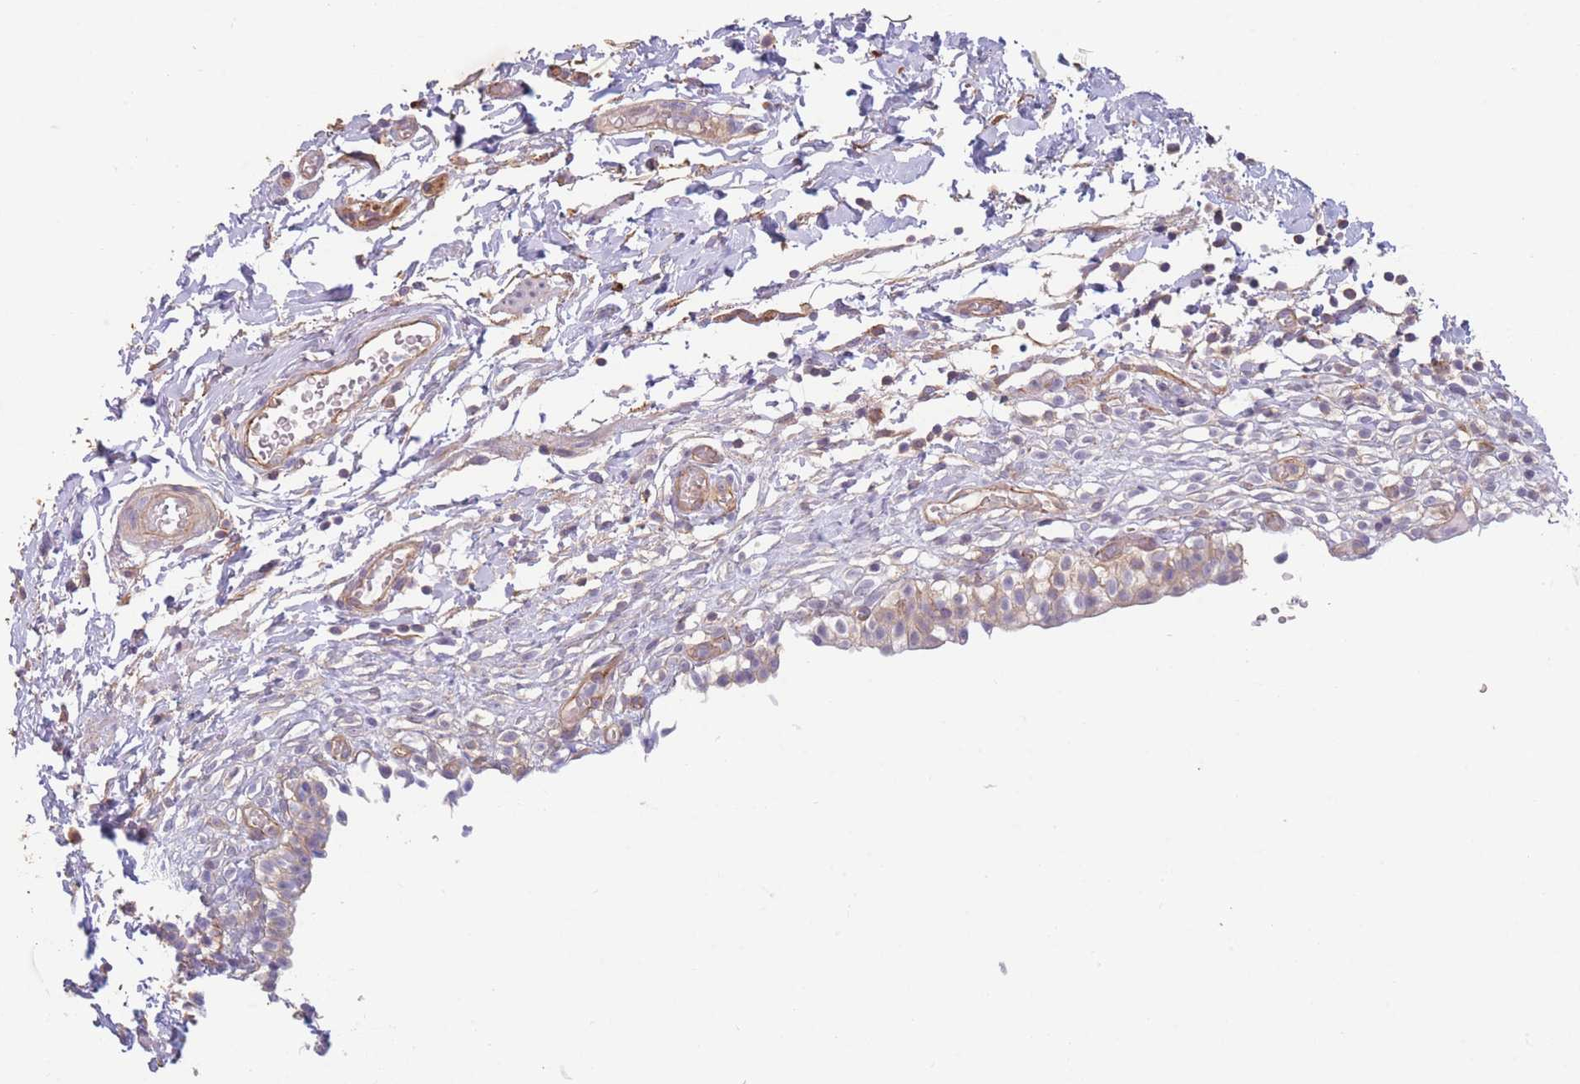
{"staining": {"intensity": "moderate", "quantity": "25%-75%", "location": "cytoplasmic/membranous"}, "tissue": "urinary bladder", "cell_type": "Urothelial cells", "image_type": "normal", "snomed": [{"axis": "morphology", "description": "Normal tissue, NOS"}, {"axis": "topography", "description": "Urinary bladder"}, {"axis": "topography", "description": "Peripheral nerve tissue"}], "caption": "Moderate cytoplasmic/membranous protein staining is present in approximately 25%-75% of urothelial cells in urinary bladder.", "gene": "WDR93", "patient": {"sex": "male", "age": 55}}